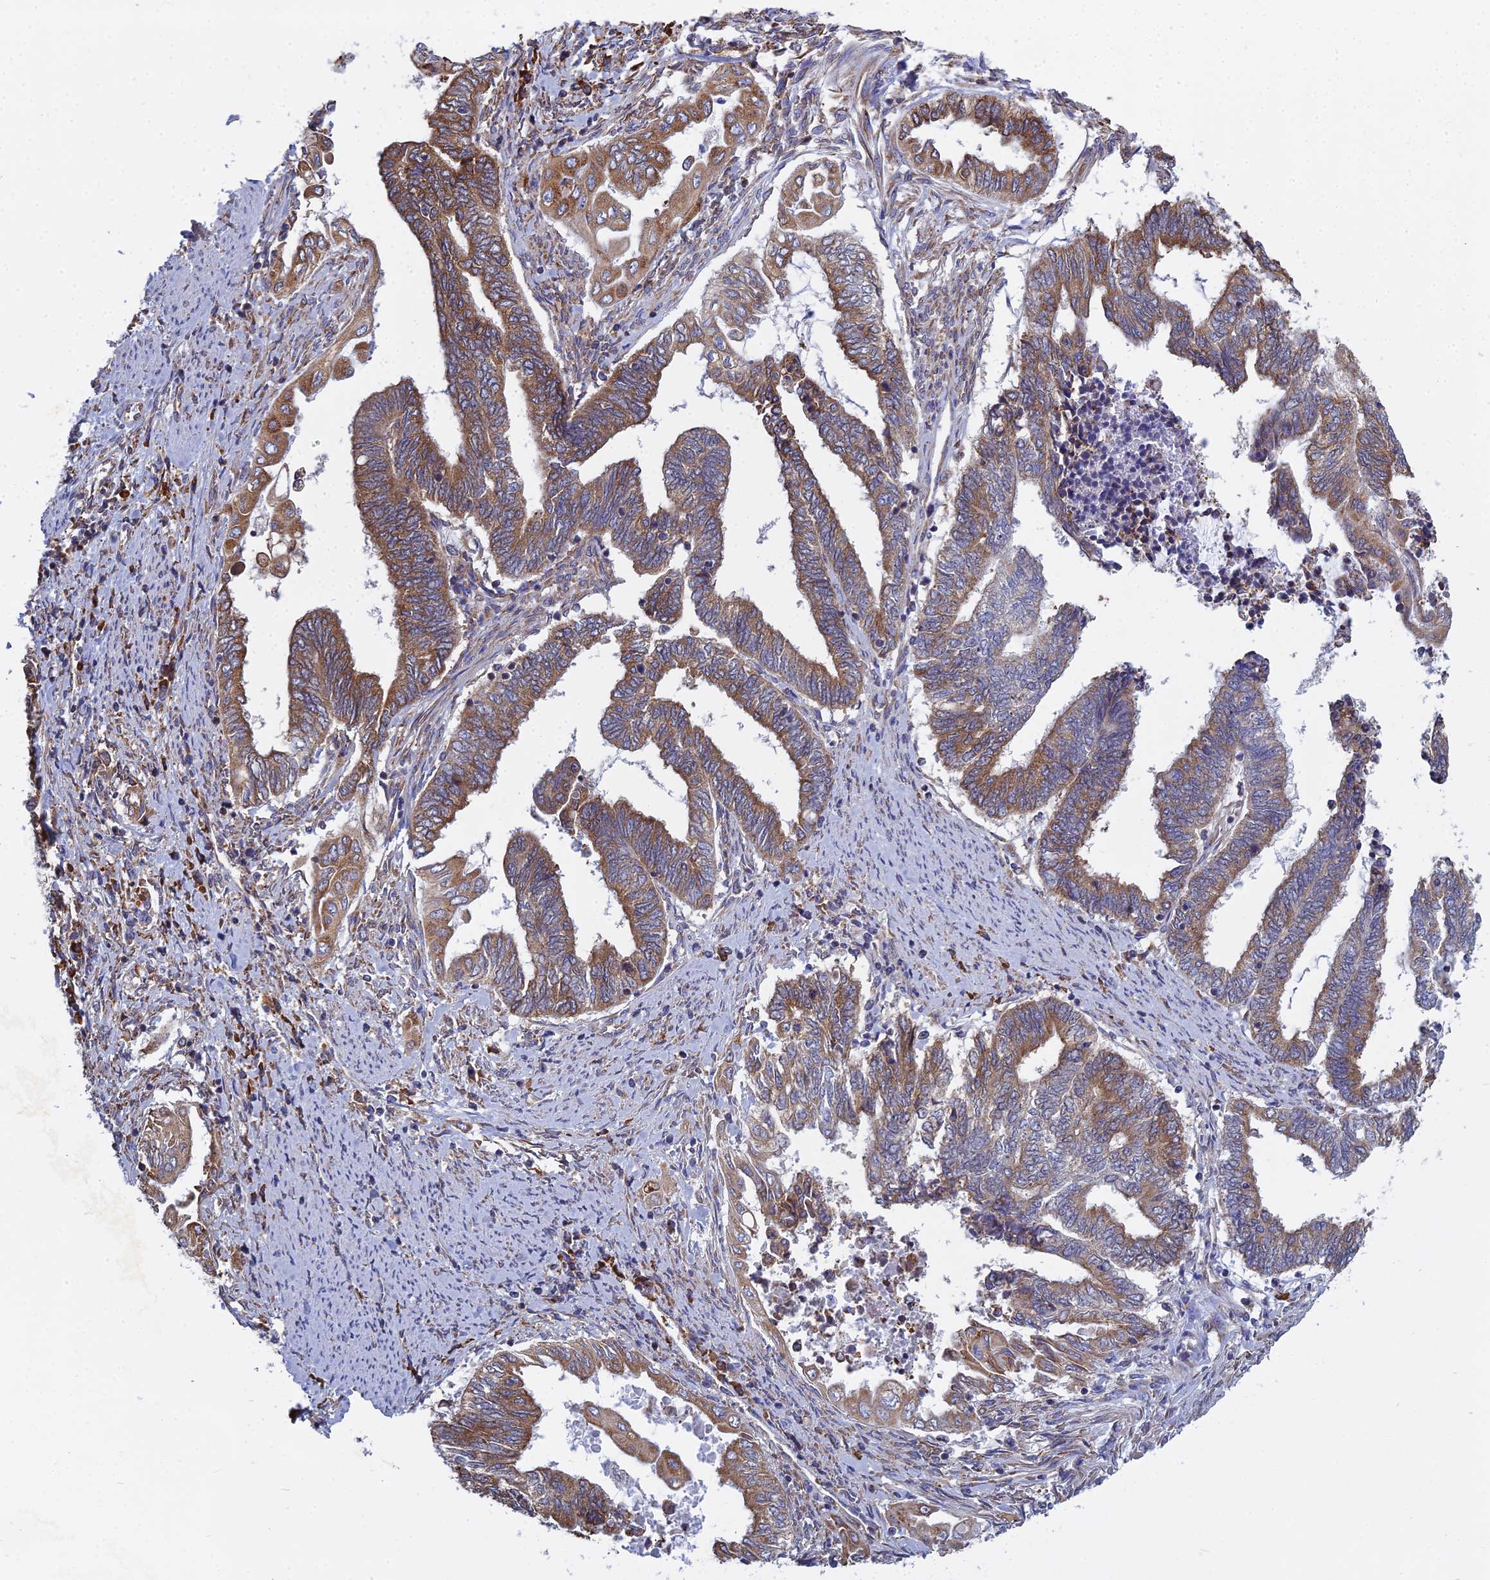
{"staining": {"intensity": "moderate", "quantity": ">75%", "location": "cytoplasmic/membranous"}, "tissue": "endometrial cancer", "cell_type": "Tumor cells", "image_type": "cancer", "snomed": [{"axis": "morphology", "description": "Adenocarcinoma, NOS"}, {"axis": "topography", "description": "Uterus"}, {"axis": "topography", "description": "Endometrium"}], "caption": "An image of adenocarcinoma (endometrial) stained for a protein displays moderate cytoplasmic/membranous brown staining in tumor cells. (Stains: DAB (3,3'-diaminobenzidine) in brown, nuclei in blue, Microscopy: brightfield microscopy at high magnification).", "gene": "KIAA1143", "patient": {"sex": "female", "age": 70}}